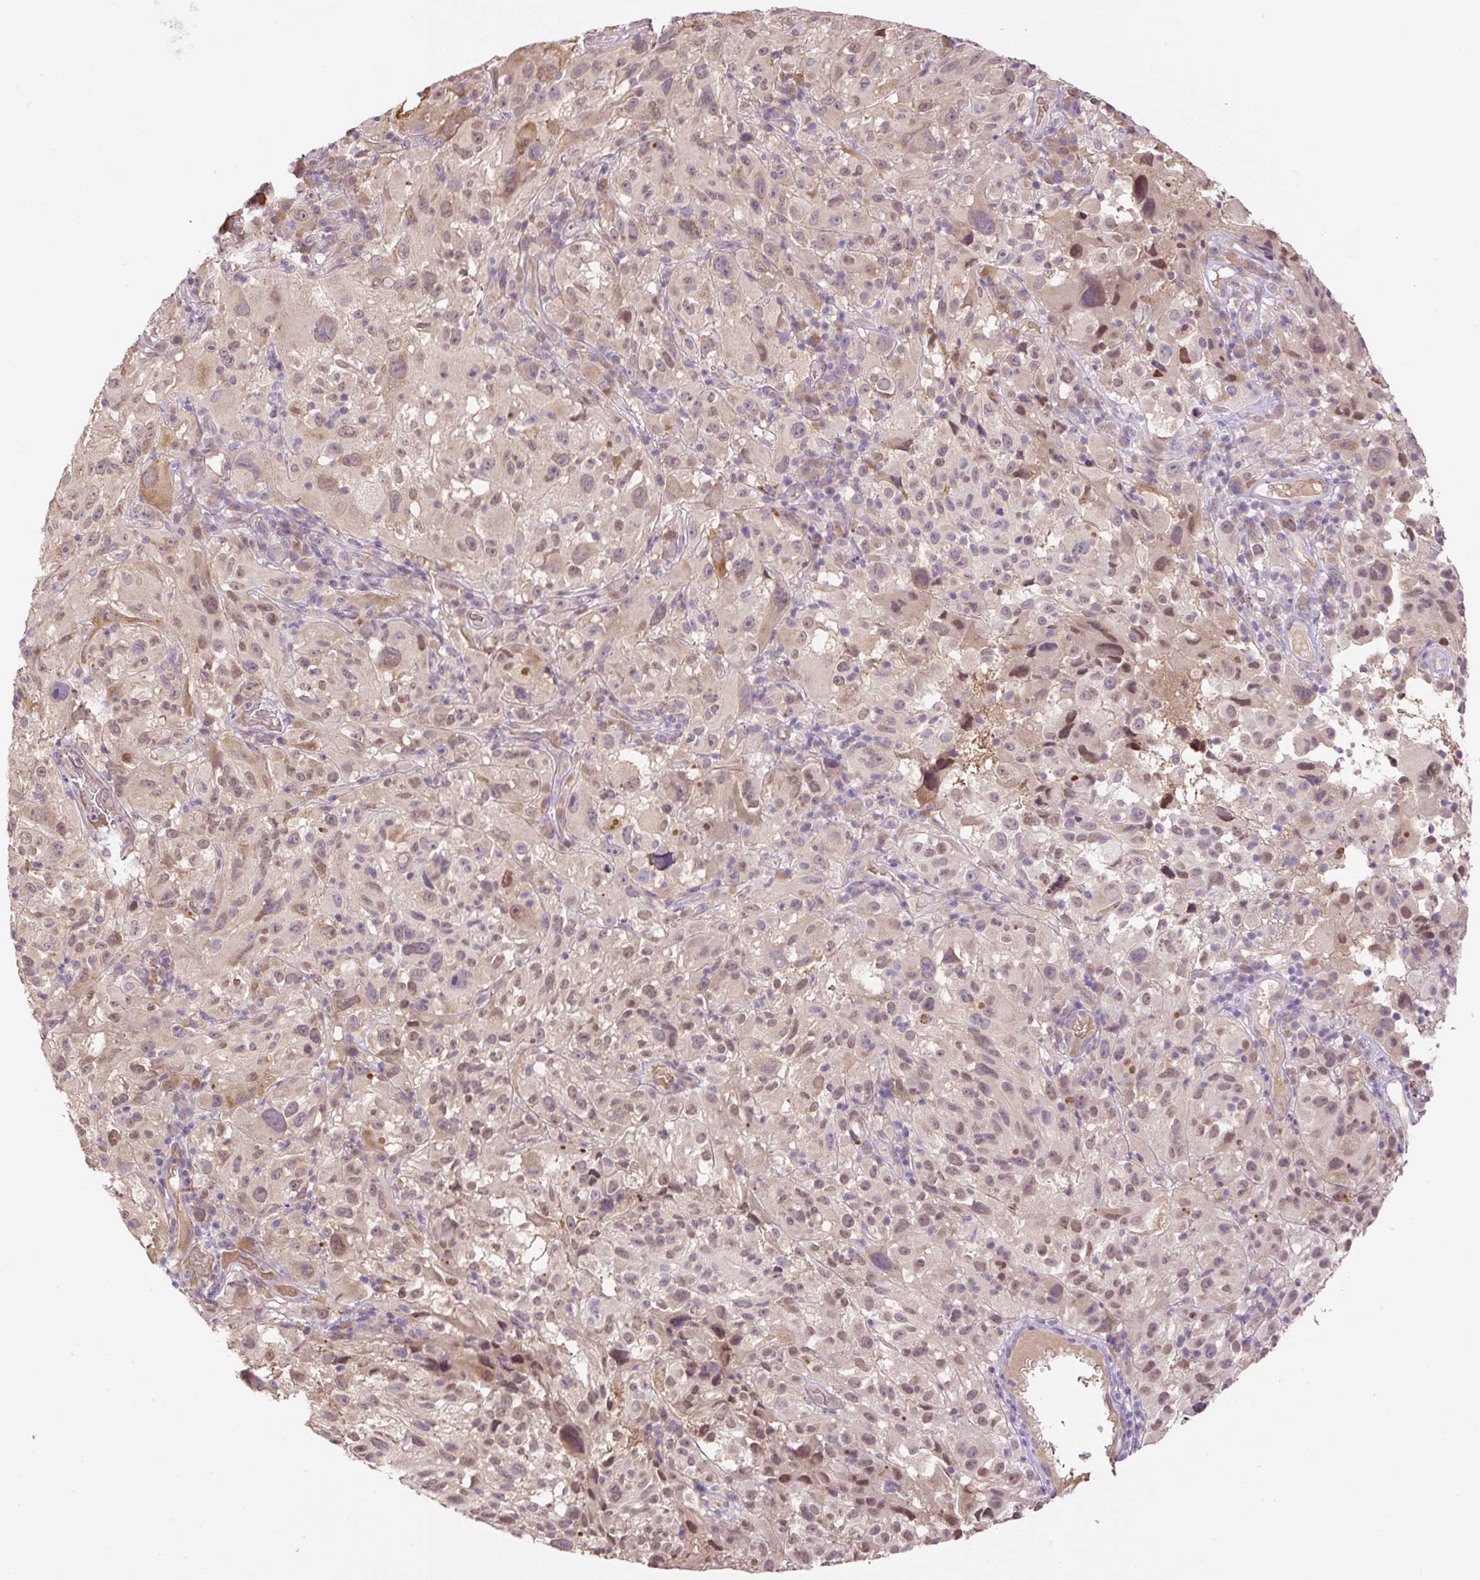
{"staining": {"intensity": "weak", "quantity": "<25%", "location": "nuclear"}, "tissue": "melanoma", "cell_type": "Tumor cells", "image_type": "cancer", "snomed": [{"axis": "morphology", "description": "Malignant melanoma, NOS"}, {"axis": "topography", "description": "Skin"}], "caption": "Immunohistochemistry (IHC) histopathology image of human melanoma stained for a protein (brown), which displays no positivity in tumor cells.", "gene": "HABP4", "patient": {"sex": "female", "age": 71}}